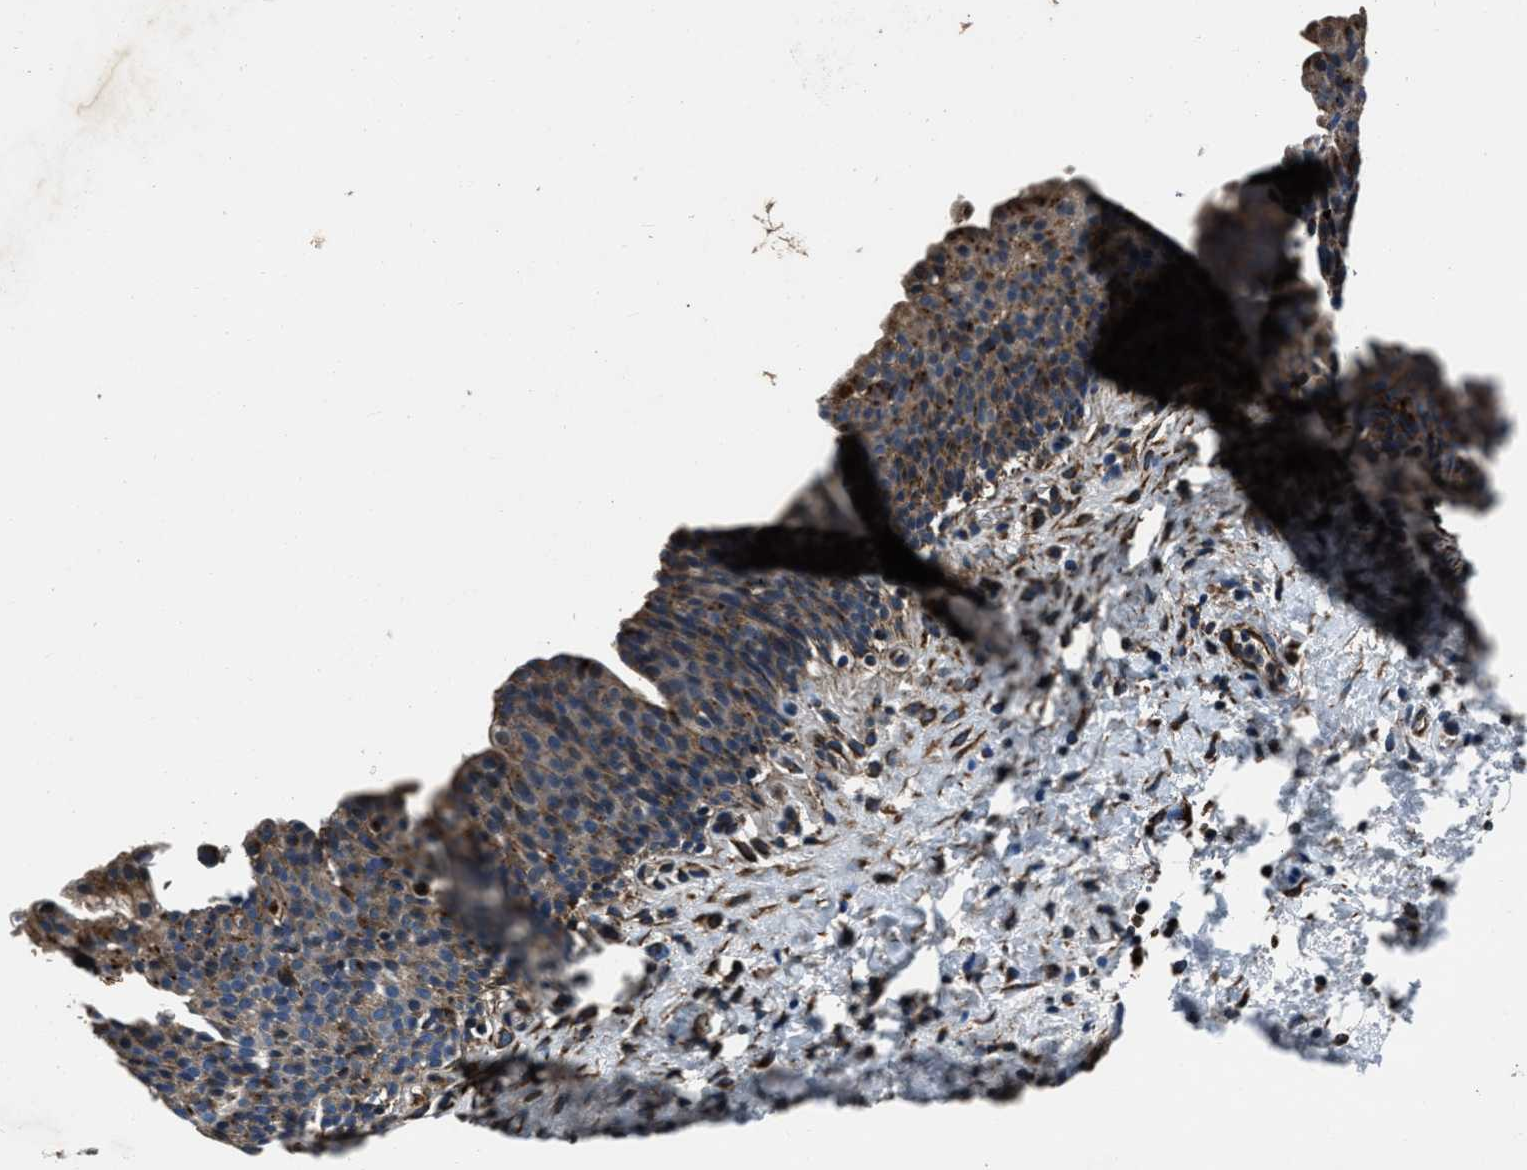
{"staining": {"intensity": "moderate", "quantity": "<25%", "location": "cytoplasmic/membranous"}, "tissue": "urinary bladder", "cell_type": "Urothelial cells", "image_type": "normal", "snomed": [{"axis": "morphology", "description": "Normal tissue, NOS"}, {"axis": "topography", "description": "Urinary bladder"}], "caption": "Moderate cytoplasmic/membranous positivity is appreciated in approximately <25% of urothelial cells in benign urinary bladder.", "gene": "OGDH", "patient": {"sex": "male", "age": 37}}